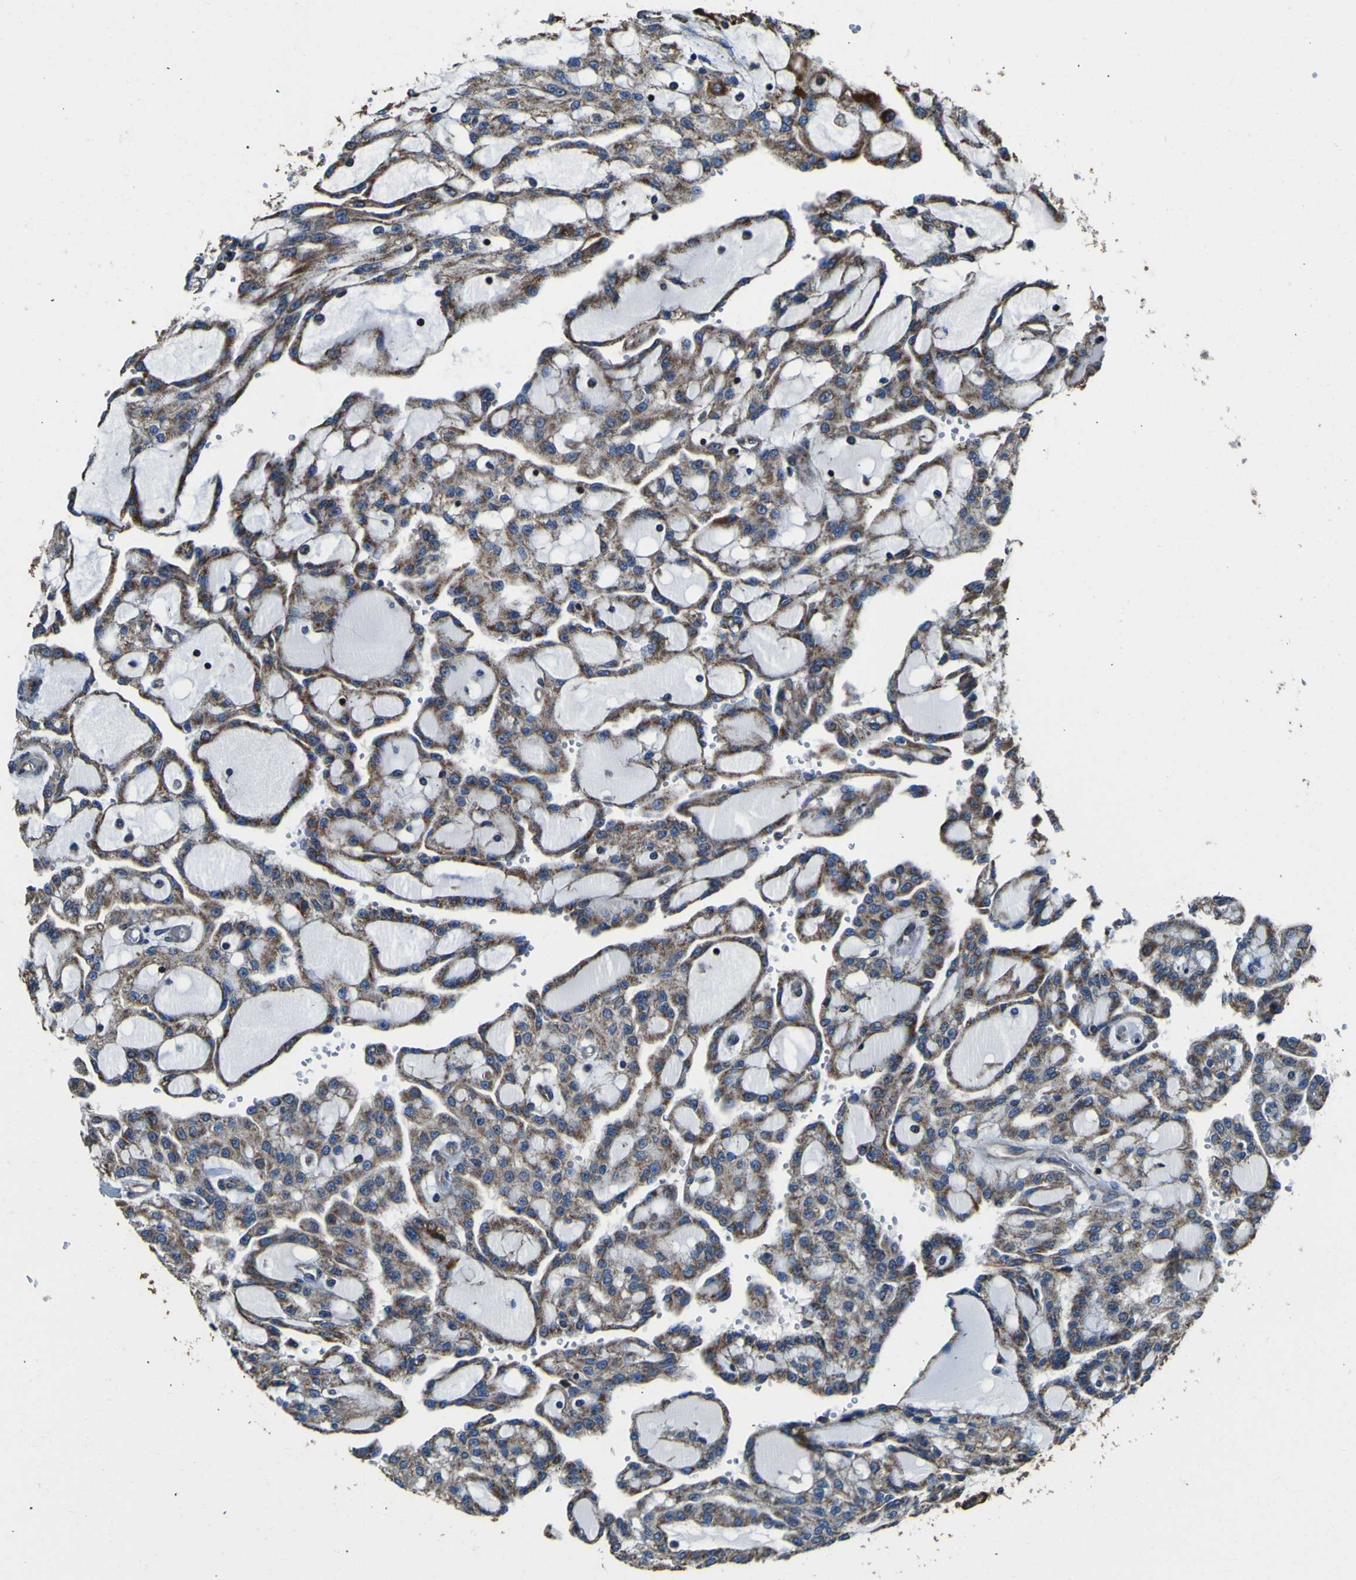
{"staining": {"intensity": "moderate", "quantity": ">75%", "location": "cytoplasmic/membranous"}, "tissue": "renal cancer", "cell_type": "Tumor cells", "image_type": "cancer", "snomed": [{"axis": "morphology", "description": "Adenocarcinoma, NOS"}, {"axis": "topography", "description": "Kidney"}], "caption": "Immunohistochemical staining of human renal cancer displays moderate cytoplasmic/membranous protein positivity in approximately >75% of tumor cells. Immunohistochemistry (ihc) stains the protein in brown and the nuclei are stained blue.", "gene": "INPP5A", "patient": {"sex": "male", "age": 63}}